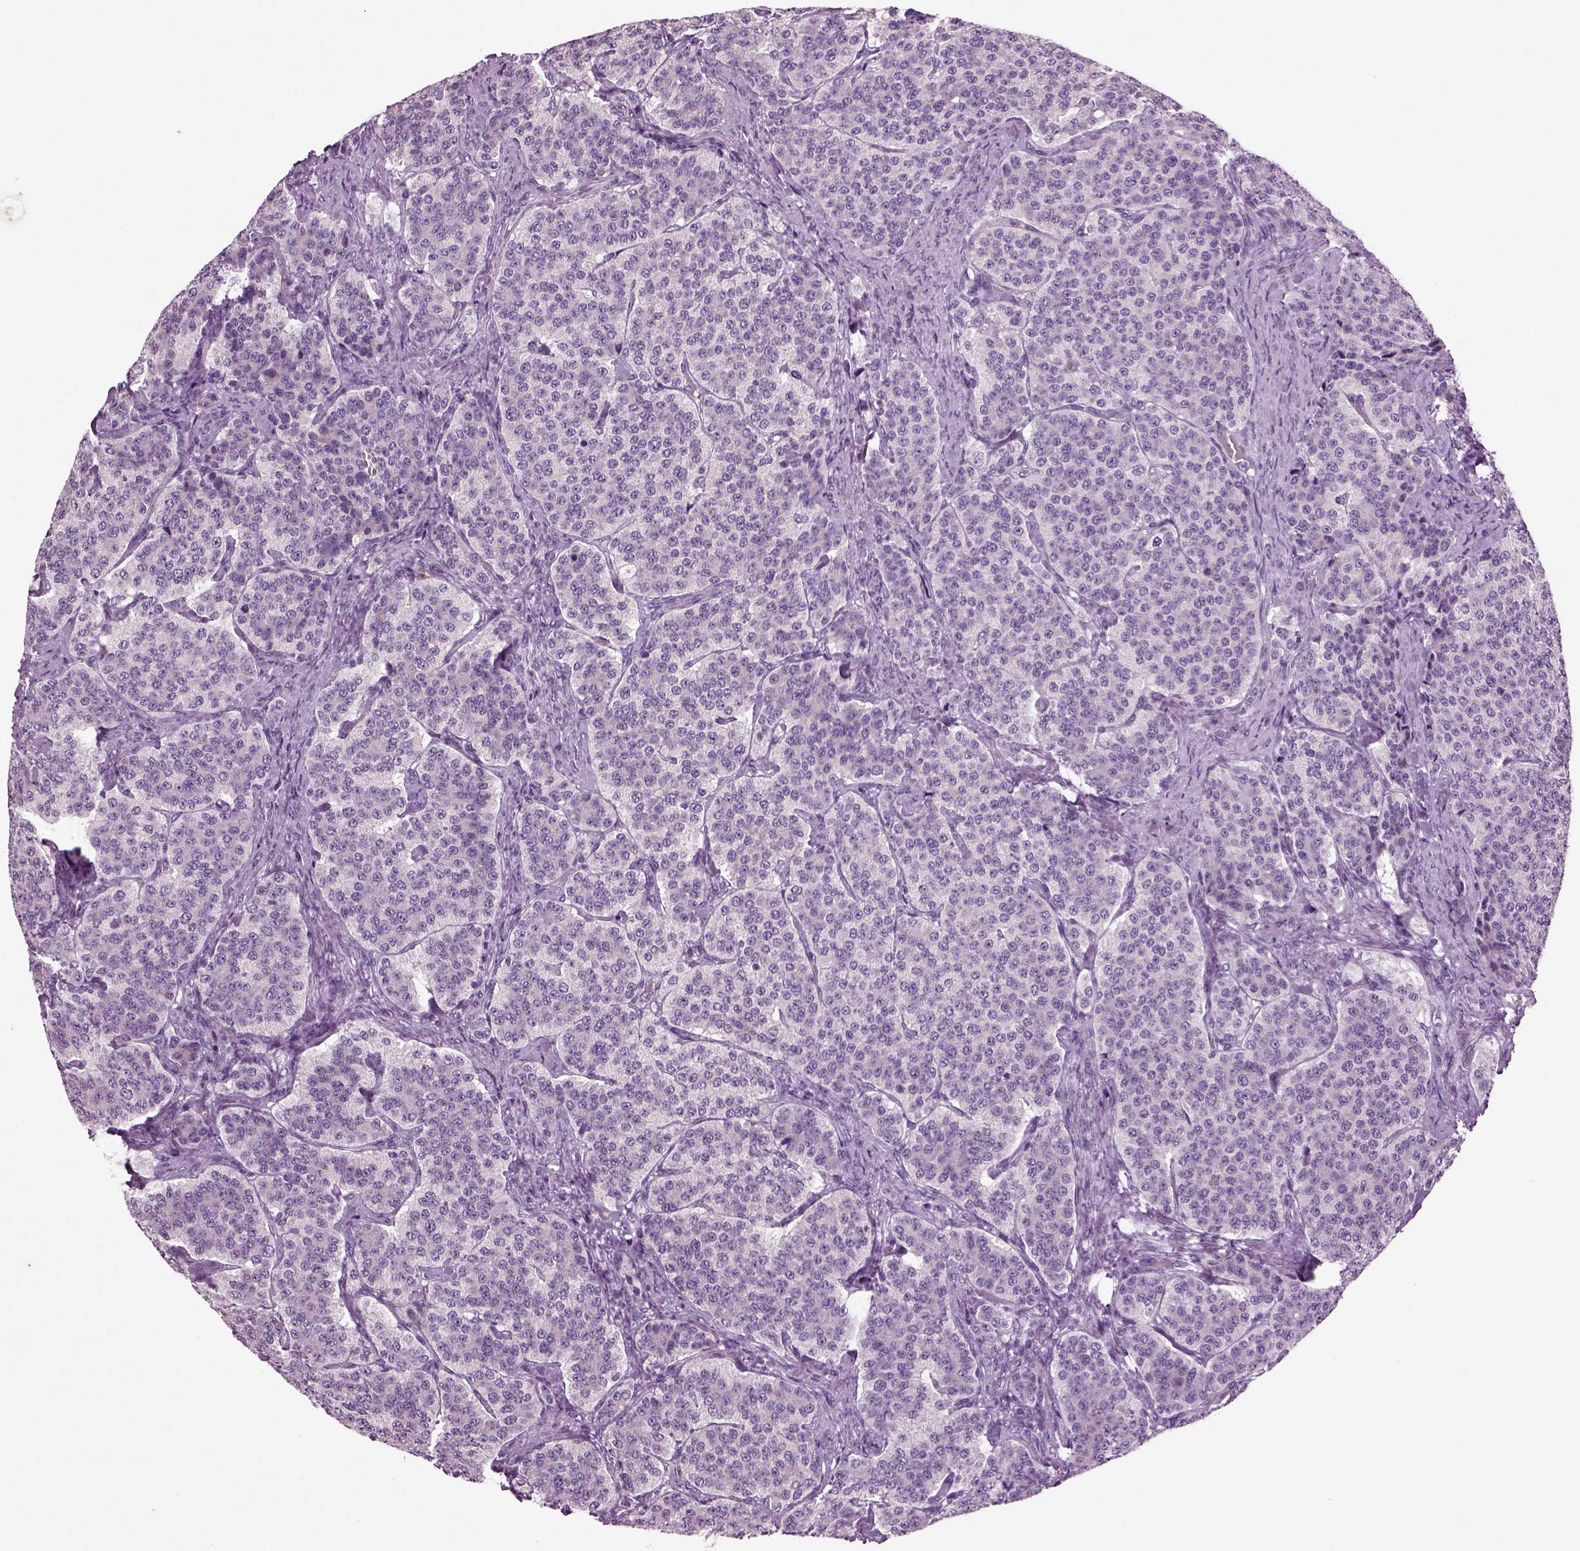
{"staining": {"intensity": "negative", "quantity": "none", "location": "none"}, "tissue": "carcinoid", "cell_type": "Tumor cells", "image_type": "cancer", "snomed": [{"axis": "morphology", "description": "Carcinoid, malignant, NOS"}, {"axis": "topography", "description": "Small intestine"}], "caption": "Tumor cells show no significant protein positivity in carcinoid (malignant). The staining was performed using DAB to visualize the protein expression in brown, while the nuclei were stained in blue with hematoxylin (Magnification: 20x).", "gene": "COL9A2", "patient": {"sex": "female", "age": 58}}